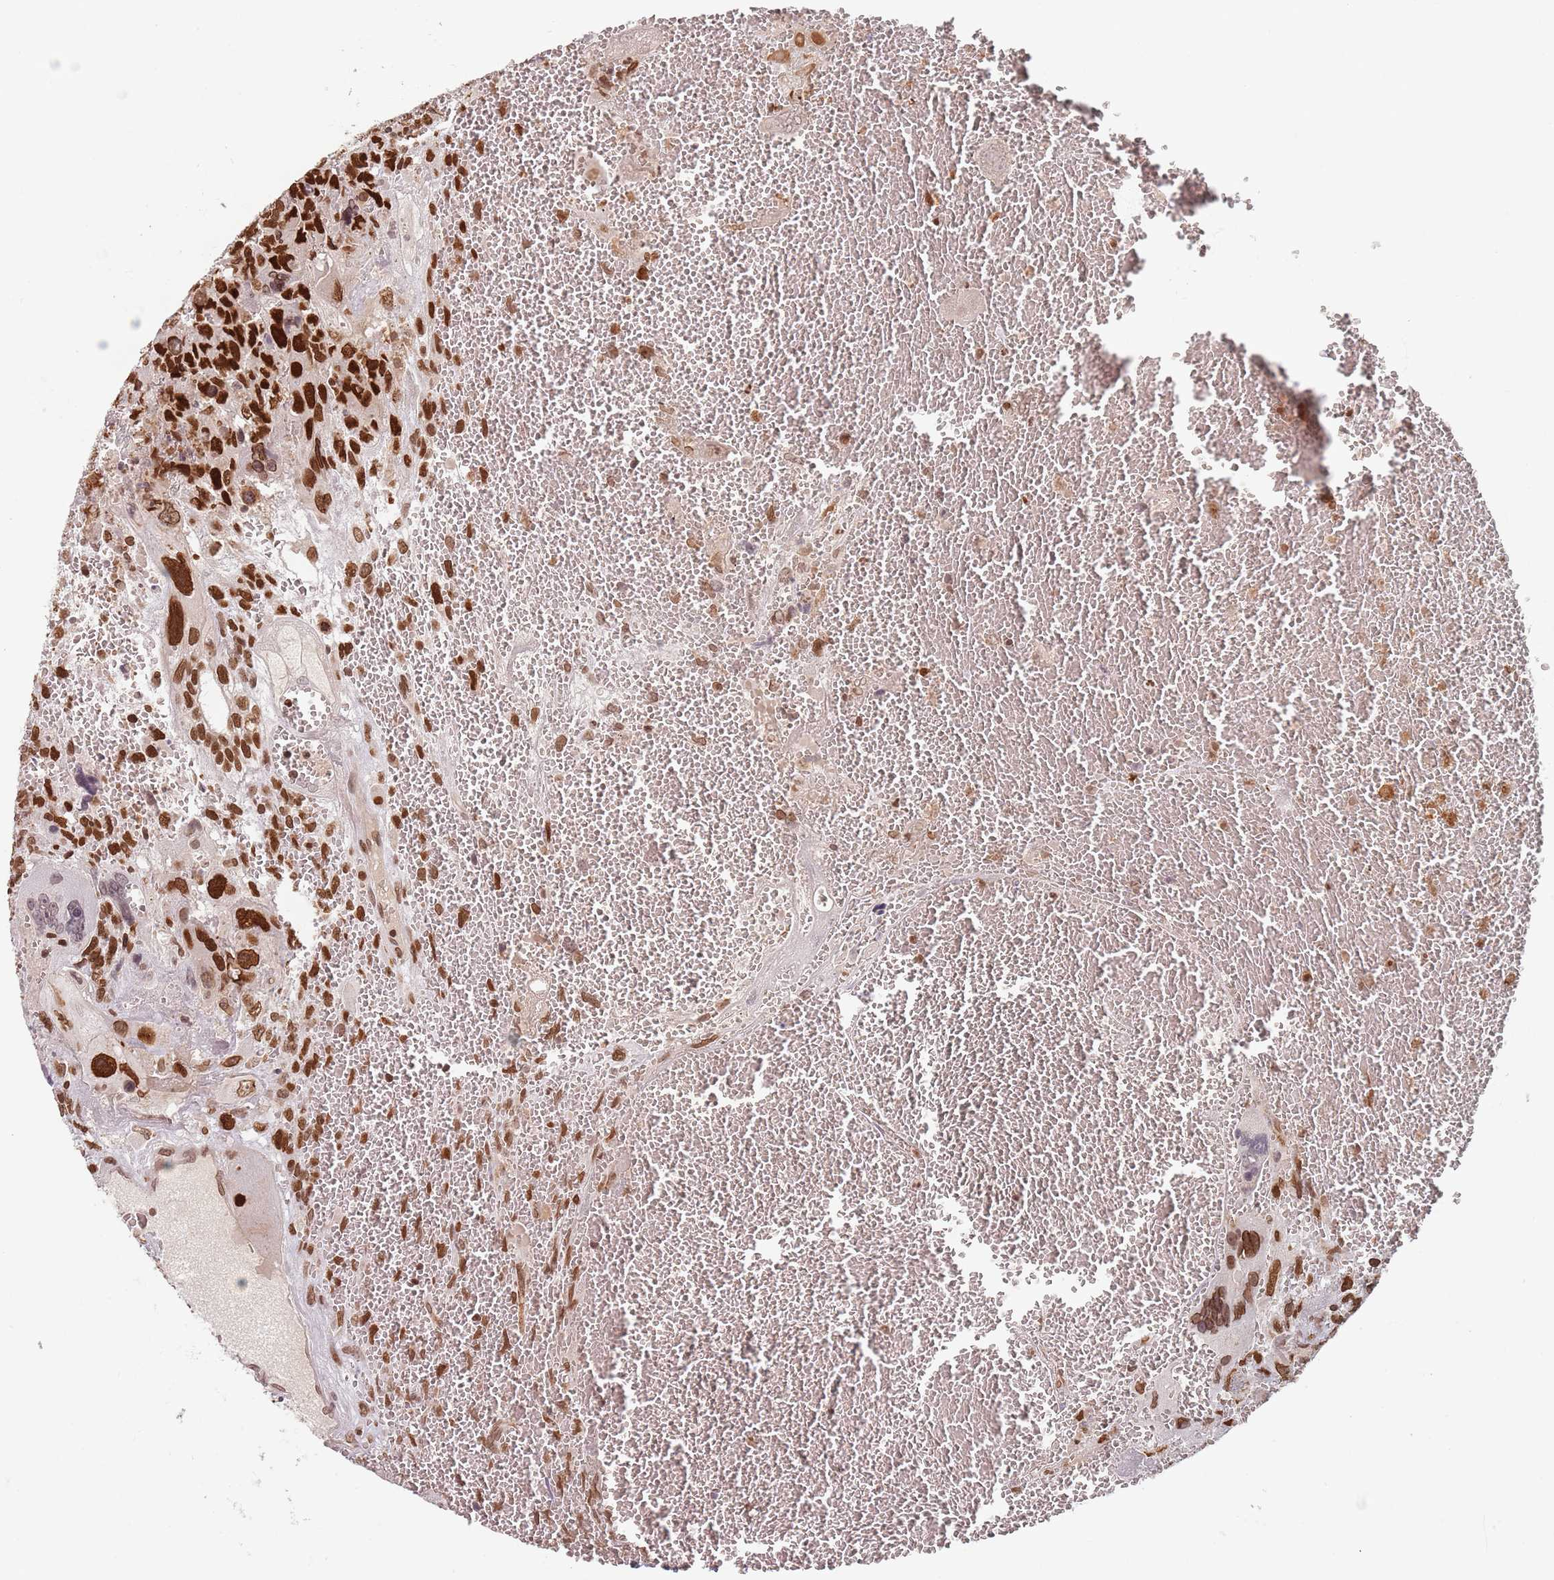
{"staining": {"intensity": "strong", "quantity": ">75%", "location": "nuclear"}, "tissue": "testis cancer", "cell_type": "Tumor cells", "image_type": "cancer", "snomed": [{"axis": "morphology", "description": "Carcinoma, Embryonal, NOS"}, {"axis": "topography", "description": "Testis"}], "caption": "IHC (DAB (3,3'-diaminobenzidine)) staining of human testis cancer displays strong nuclear protein positivity in about >75% of tumor cells. The protein is stained brown, and the nuclei are stained in blue (DAB (3,3'-diaminobenzidine) IHC with brightfield microscopy, high magnification).", "gene": "NUP50", "patient": {"sex": "male", "age": 28}}